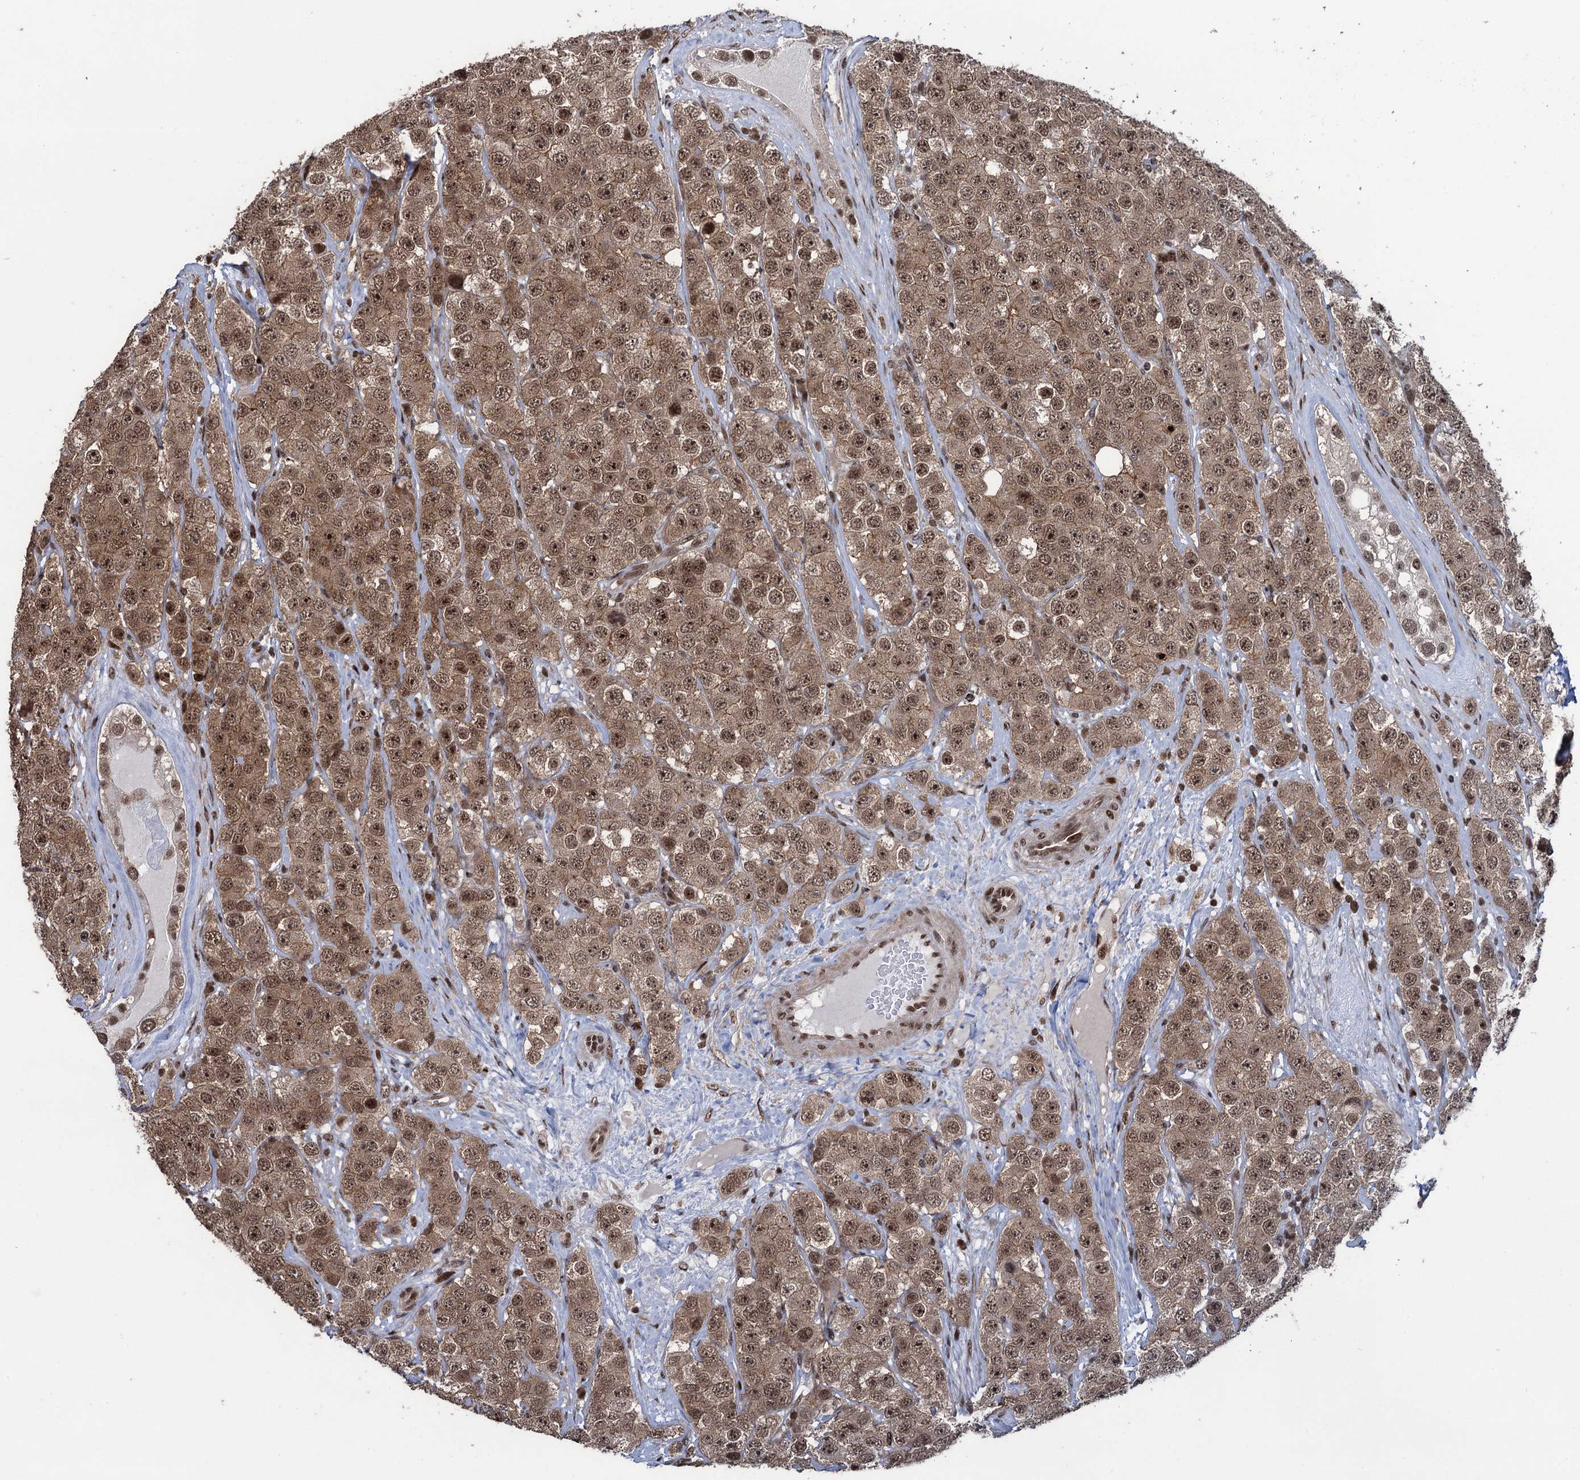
{"staining": {"intensity": "moderate", "quantity": ">75%", "location": "cytoplasmic/membranous,nuclear"}, "tissue": "testis cancer", "cell_type": "Tumor cells", "image_type": "cancer", "snomed": [{"axis": "morphology", "description": "Seminoma, NOS"}, {"axis": "topography", "description": "Testis"}], "caption": "Immunohistochemical staining of human testis cancer shows medium levels of moderate cytoplasmic/membranous and nuclear staining in approximately >75% of tumor cells.", "gene": "ZNF169", "patient": {"sex": "male", "age": 28}}